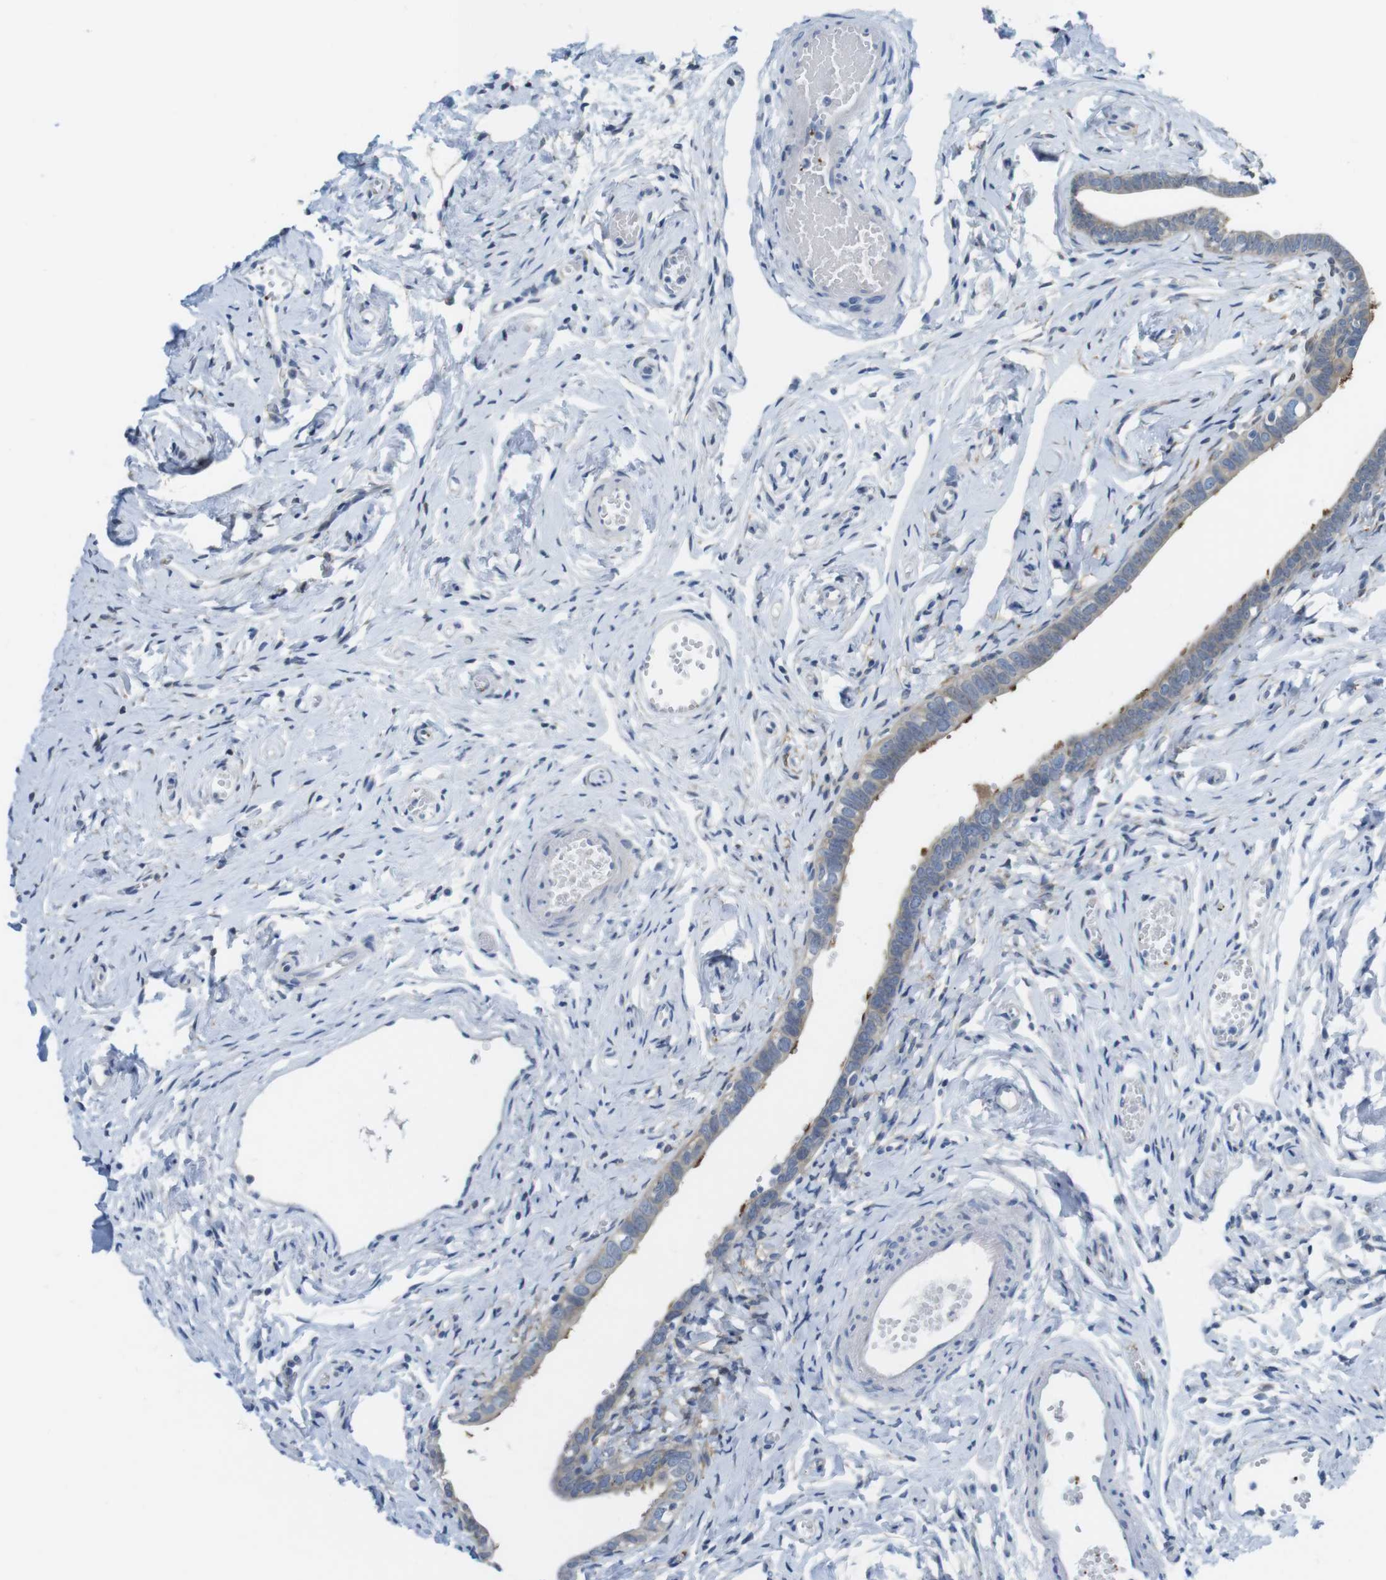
{"staining": {"intensity": "moderate", "quantity": "25%-75%", "location": "cytoplasmic/membranous"}, "tissue": "fallopian tube", "cell_type": "Glandular cells", "image_type": "normal", "snomed": [{"axis": "morphology", "description": "Normal tissue, NOS"}, {"axis": "topography", "description": "Fallopian tube"}], "caption": "Fallopian tube was stained to show a protein in brown. There is medium levels of moderate cytoplasmic/membranous positivity in about 25%-75% of glandular cells.", "gene": "CASP2", "patient": {"sex": "female", "age": 71}}